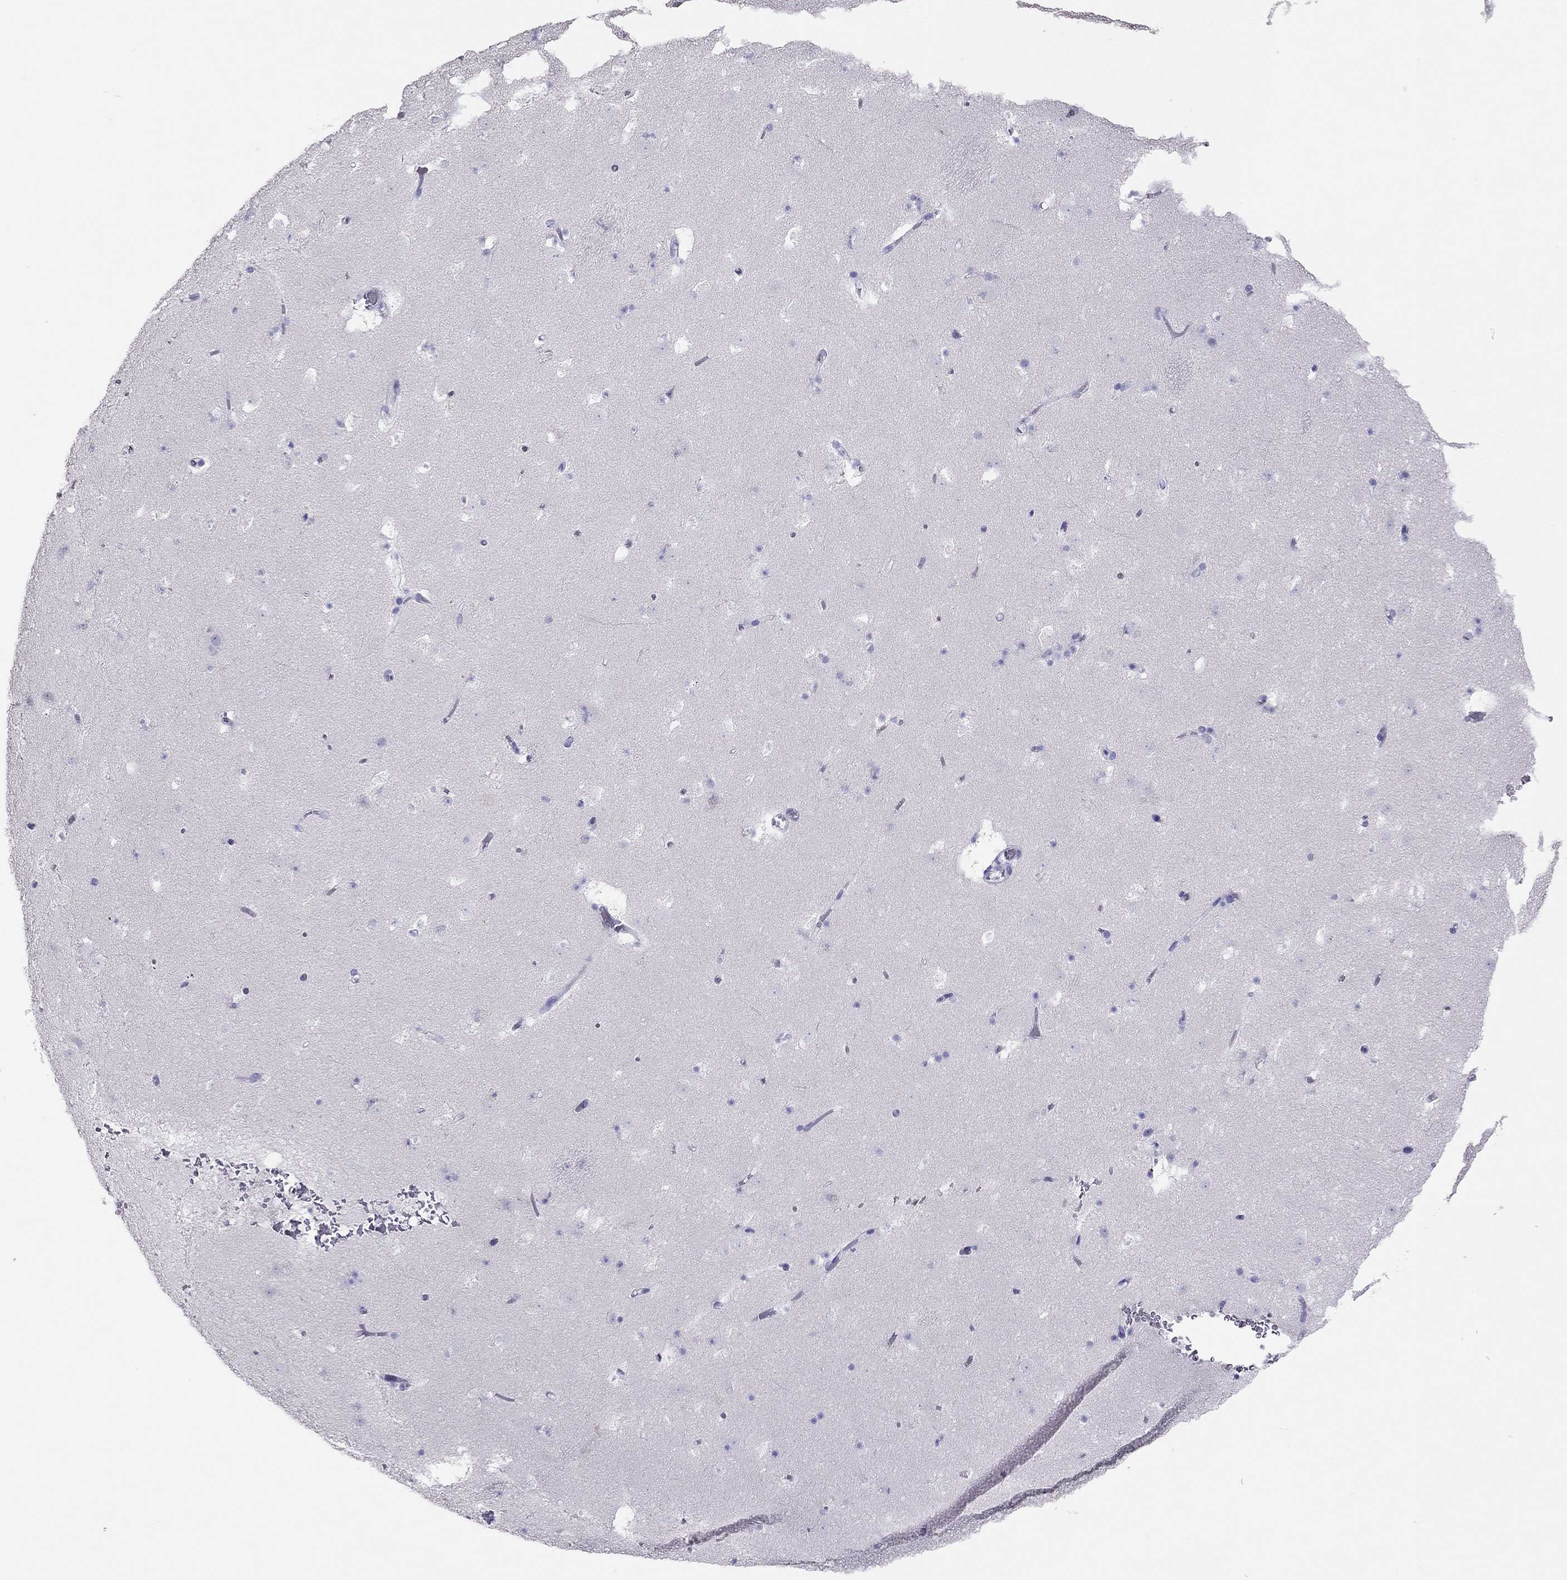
{"staining": {"intensity": "negative", "quantity": "none", "location": "none"}, "tissue": "caudate", "cell_type": "Glial cells", "image_type": "normal", "snomed": [{"axis": "morphology", "description": "Normal tissue, NOS"}, {"axis": "topography", "description": "Lateral ventricle wall"}], "caption": "This is a micrograph of IHC staining of benign caudate, which shows no expression in glial cells.", "gene": "TSHB", "patient": {"sex": "female", "age": 42}}